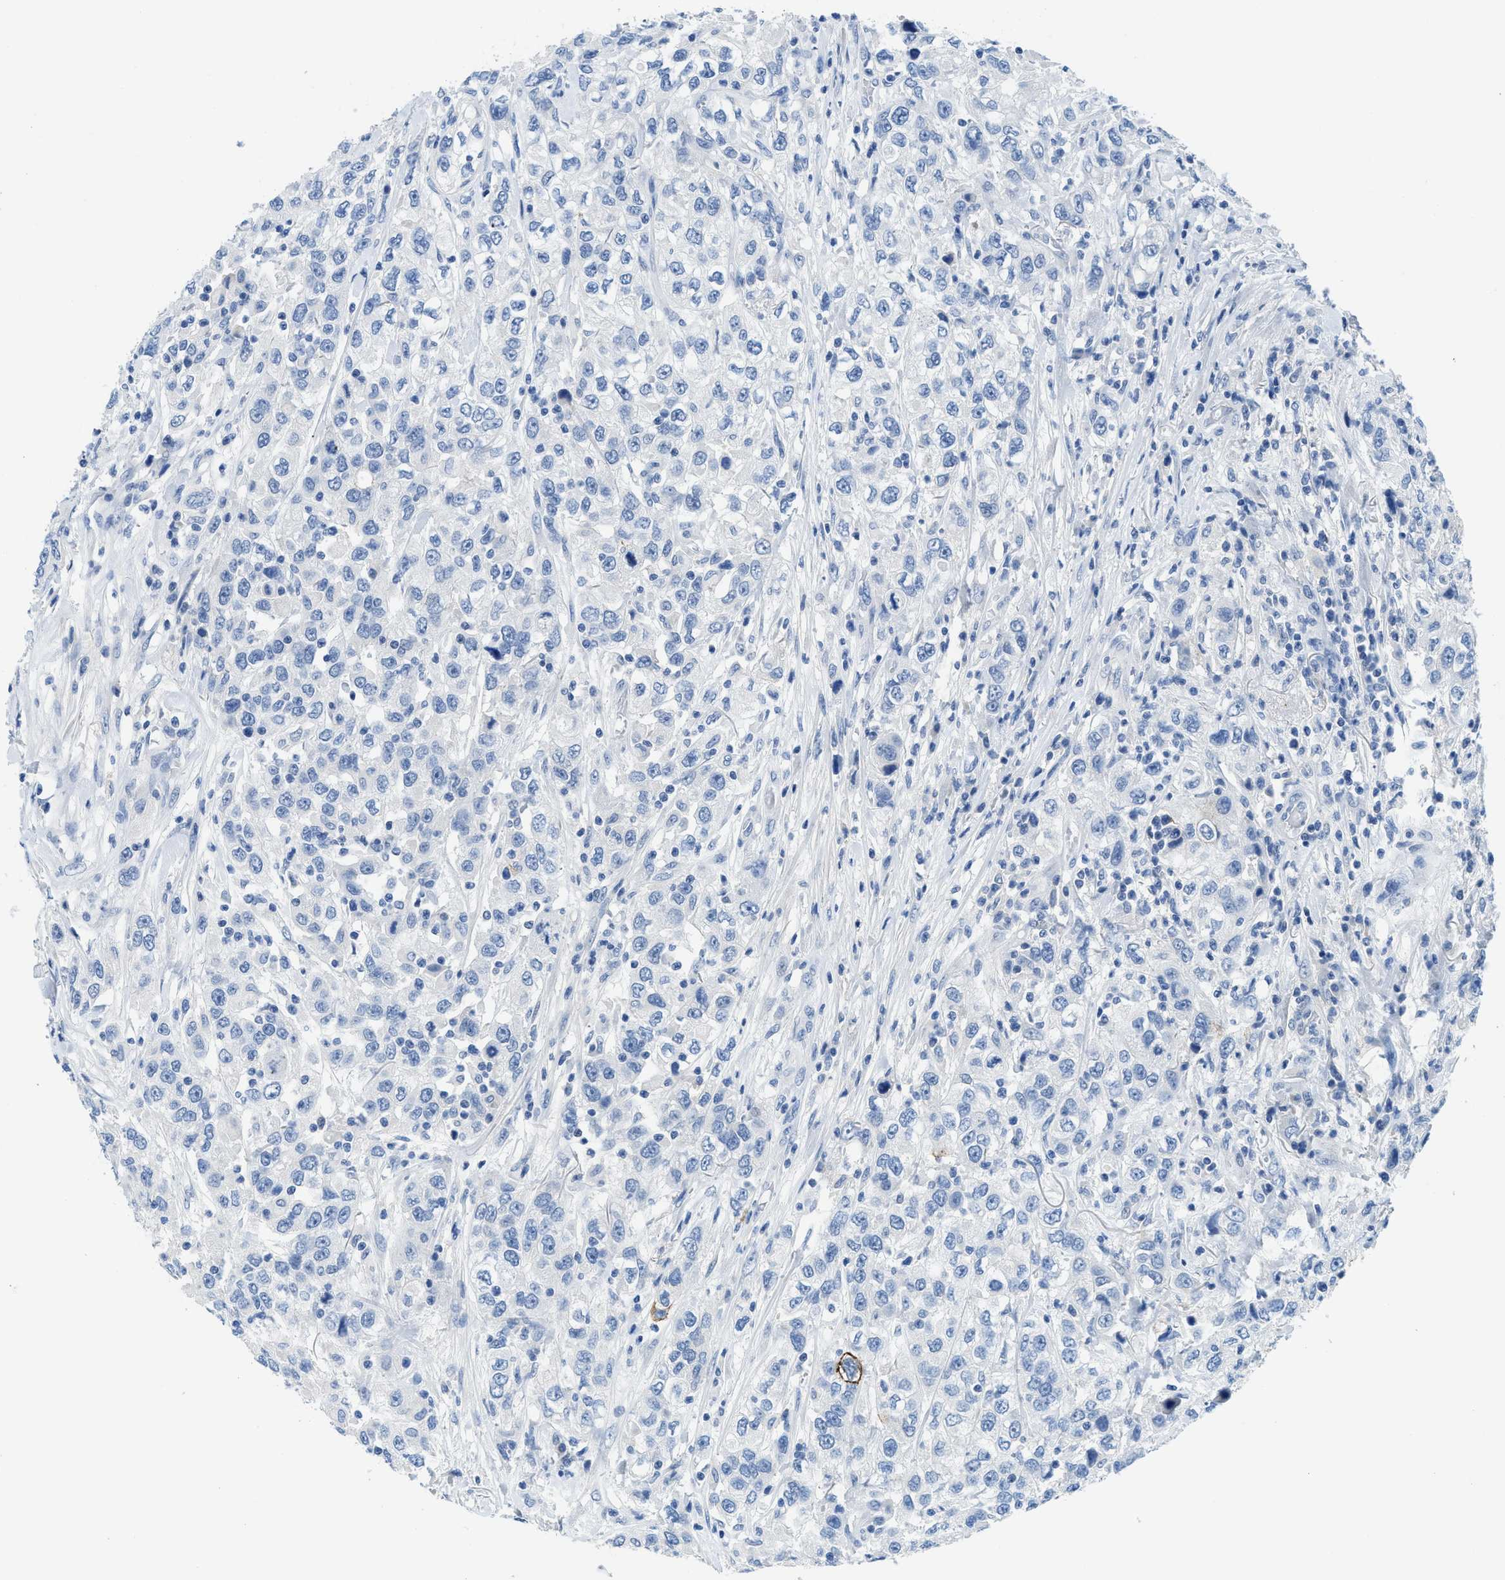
{"staining": {"intensity": "negative", "quantity": "none", "location": "none"}, "tissue": "urothelial cancer", "cell_type": "Tumor cells", "image_type": "cancer", "snomed": [{"axis": "morphology", "description": "Urothelial carcinoma, High grade"}, {"axis": "topography", "description": "Urinary bladder"}], "caption": "IHC of urothelial cancer displays no positivity in tumor cells.", "gene": "MBL2", "patient": {"sex": "female", "age": 80}}